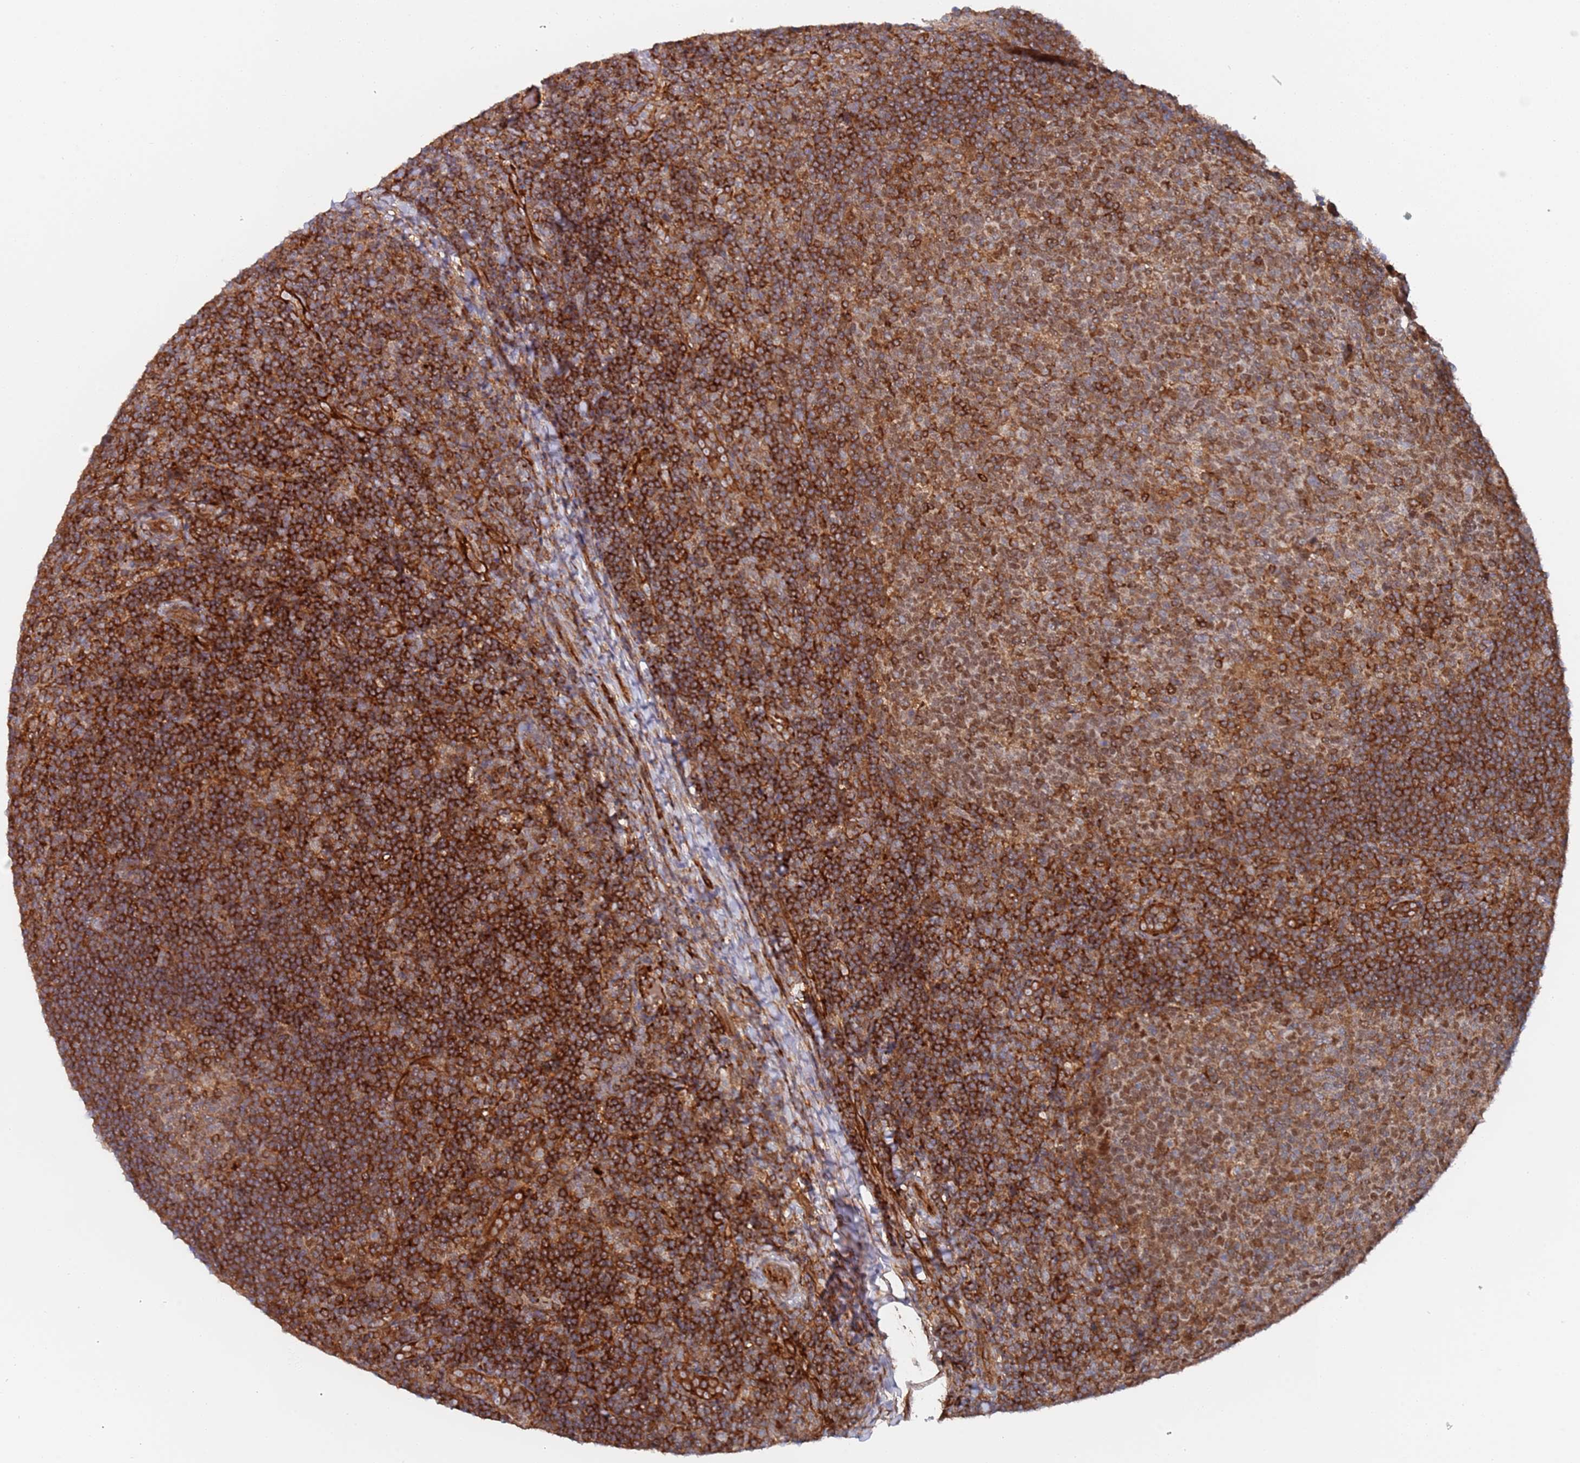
{"staining": {"intensity": "moderate", "quantity": "25%-75%", "location": "cytoplasmic/membranous,nuclear"}, "tissue": "tonsil", "cell_type": "Germinal center cells", "image_type": "normal", "snomed": [{"axis": "morphology", "description": "Normal tissue, NOS"}, {"axis": "topography", "description": "Tonsil"}], "caption": "Protein staining of normal tonsil displays moderate cytoplasmic/membranous,nuclear expression in approximately 25%-75% of germinal center cells.", "gene": "DDX60", "patient": {"sex": "female", "age": 10}}